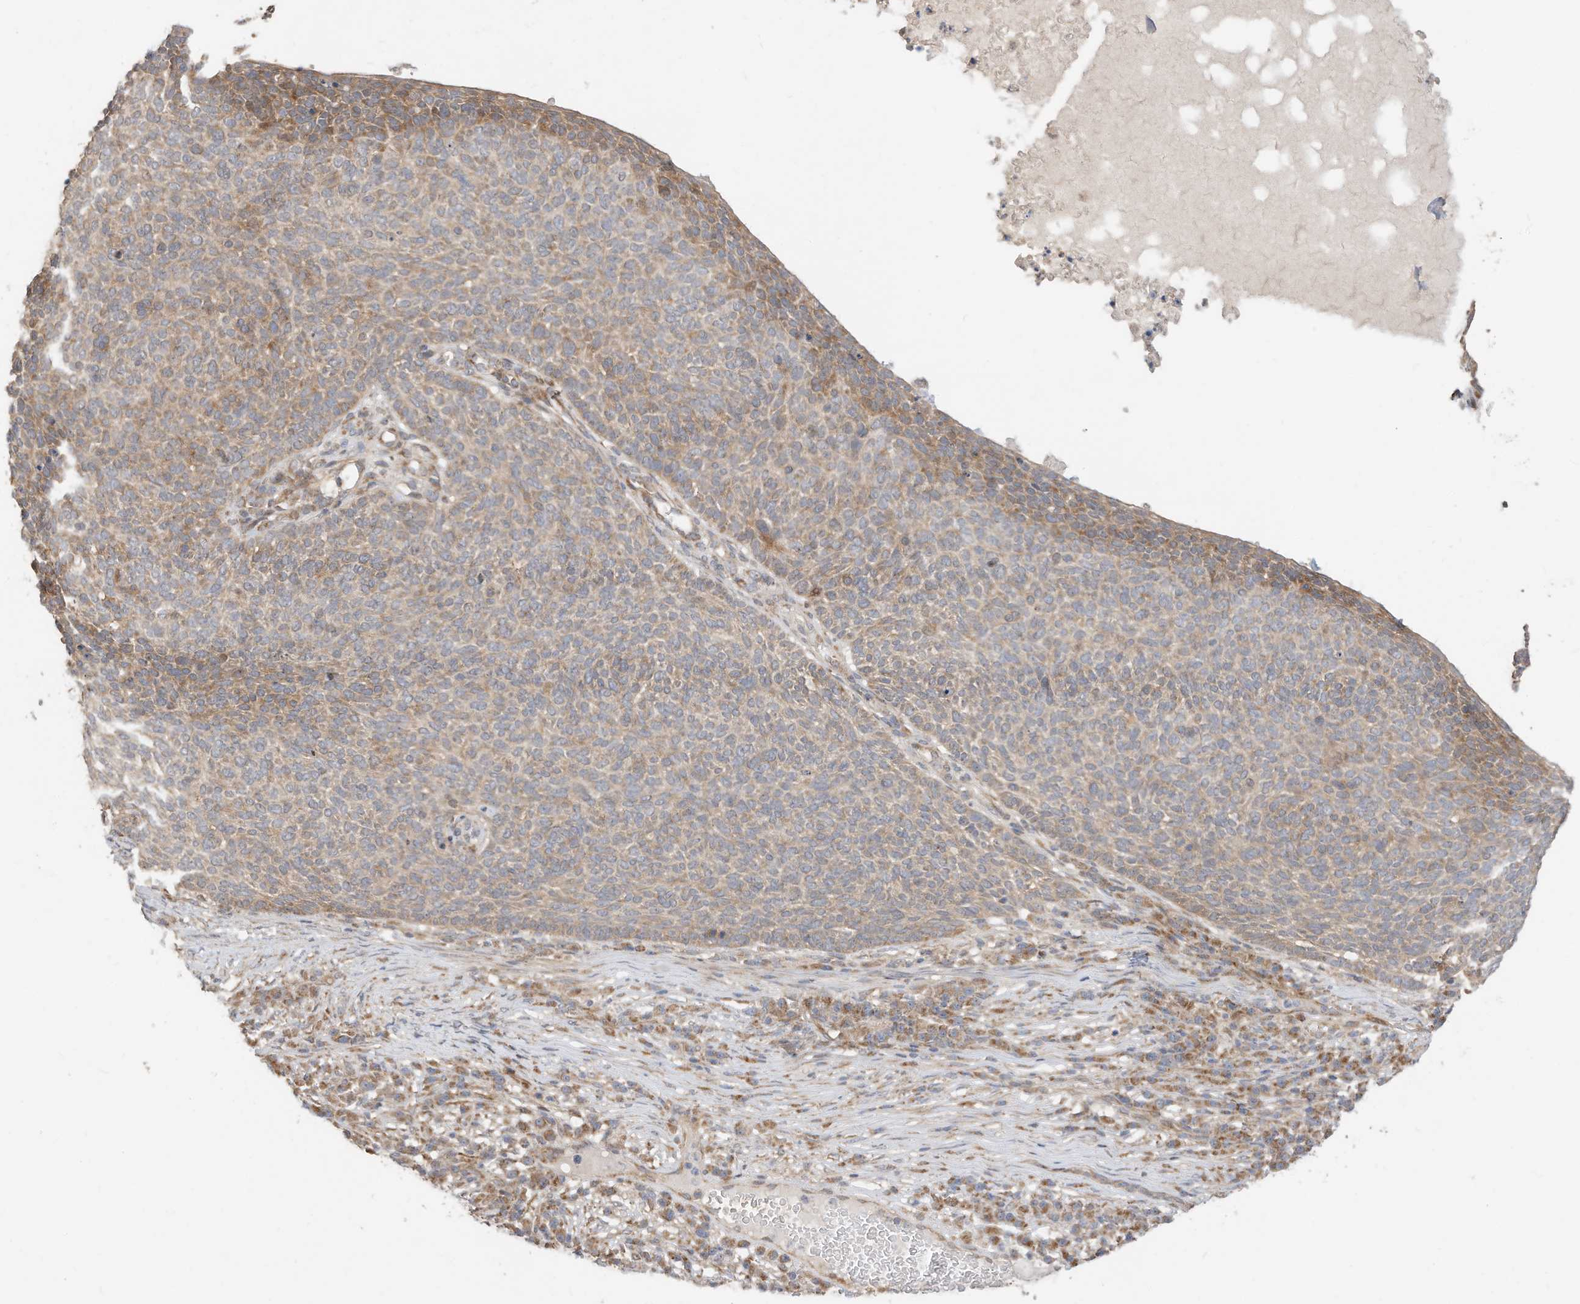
{"staining": {"intensity": "weak", "quantity": "25%-75%", "location": "cytoplasmic/membranous"}, "tissue": "skin cancer", "cell_type": "Tumor cells", "image_type": "cancer", "snomed": [{"axis": "morphology", "description": "Squamous cell carcinoma, NOS"}, {"axis": "topography", "description": "Skin"}], "caption": "IHC photomicrograph of human skin cancer stained for a protein (brown), which shows low levels of weak cytoplasmic/membranous positivity in about 25%-75% of tumor cells.", "gene": "CAGE1", "patient": {"sex": "female", "age": 90}}